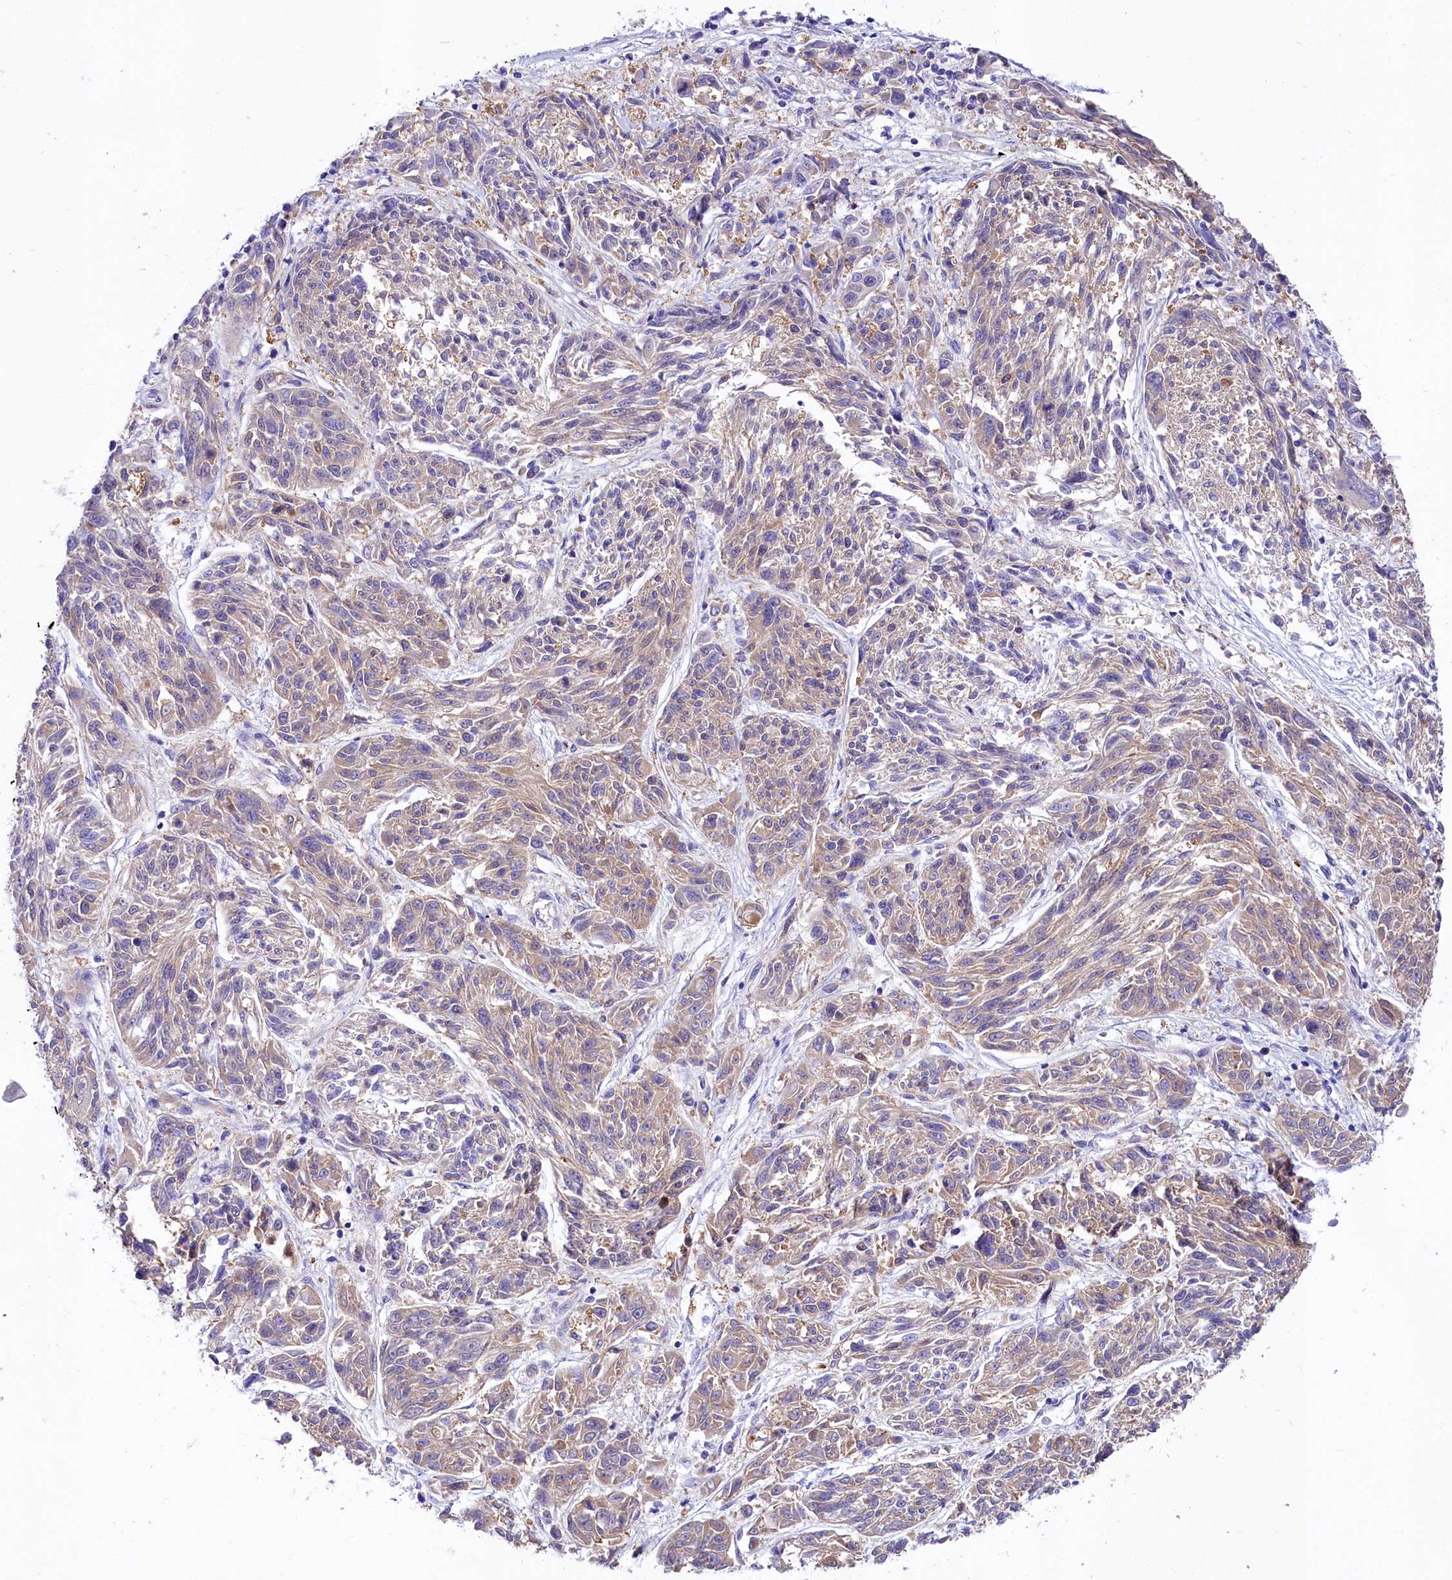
{"staining": {"intensity": "weak", "quantity": "25%-75%", "location": "cytoplasmic/membranous"}, "tissue": "melanoma", "cell_type": "Tumor cells", "image_type": "cancer", "snomed": [{"axis": "morphology", "description": "Malignant melanoma, NOS"}, {"axis": "topography", "description": "Skin"}], "caption": "Immunohistochemical staining of human malignant melanoma displays low levels of weak cytoplasmic/membranous positivity in approximately 25%-75% of tumor cells.", "gene": "ABHD5", "patient": {"sex": "male", "age": 53}}